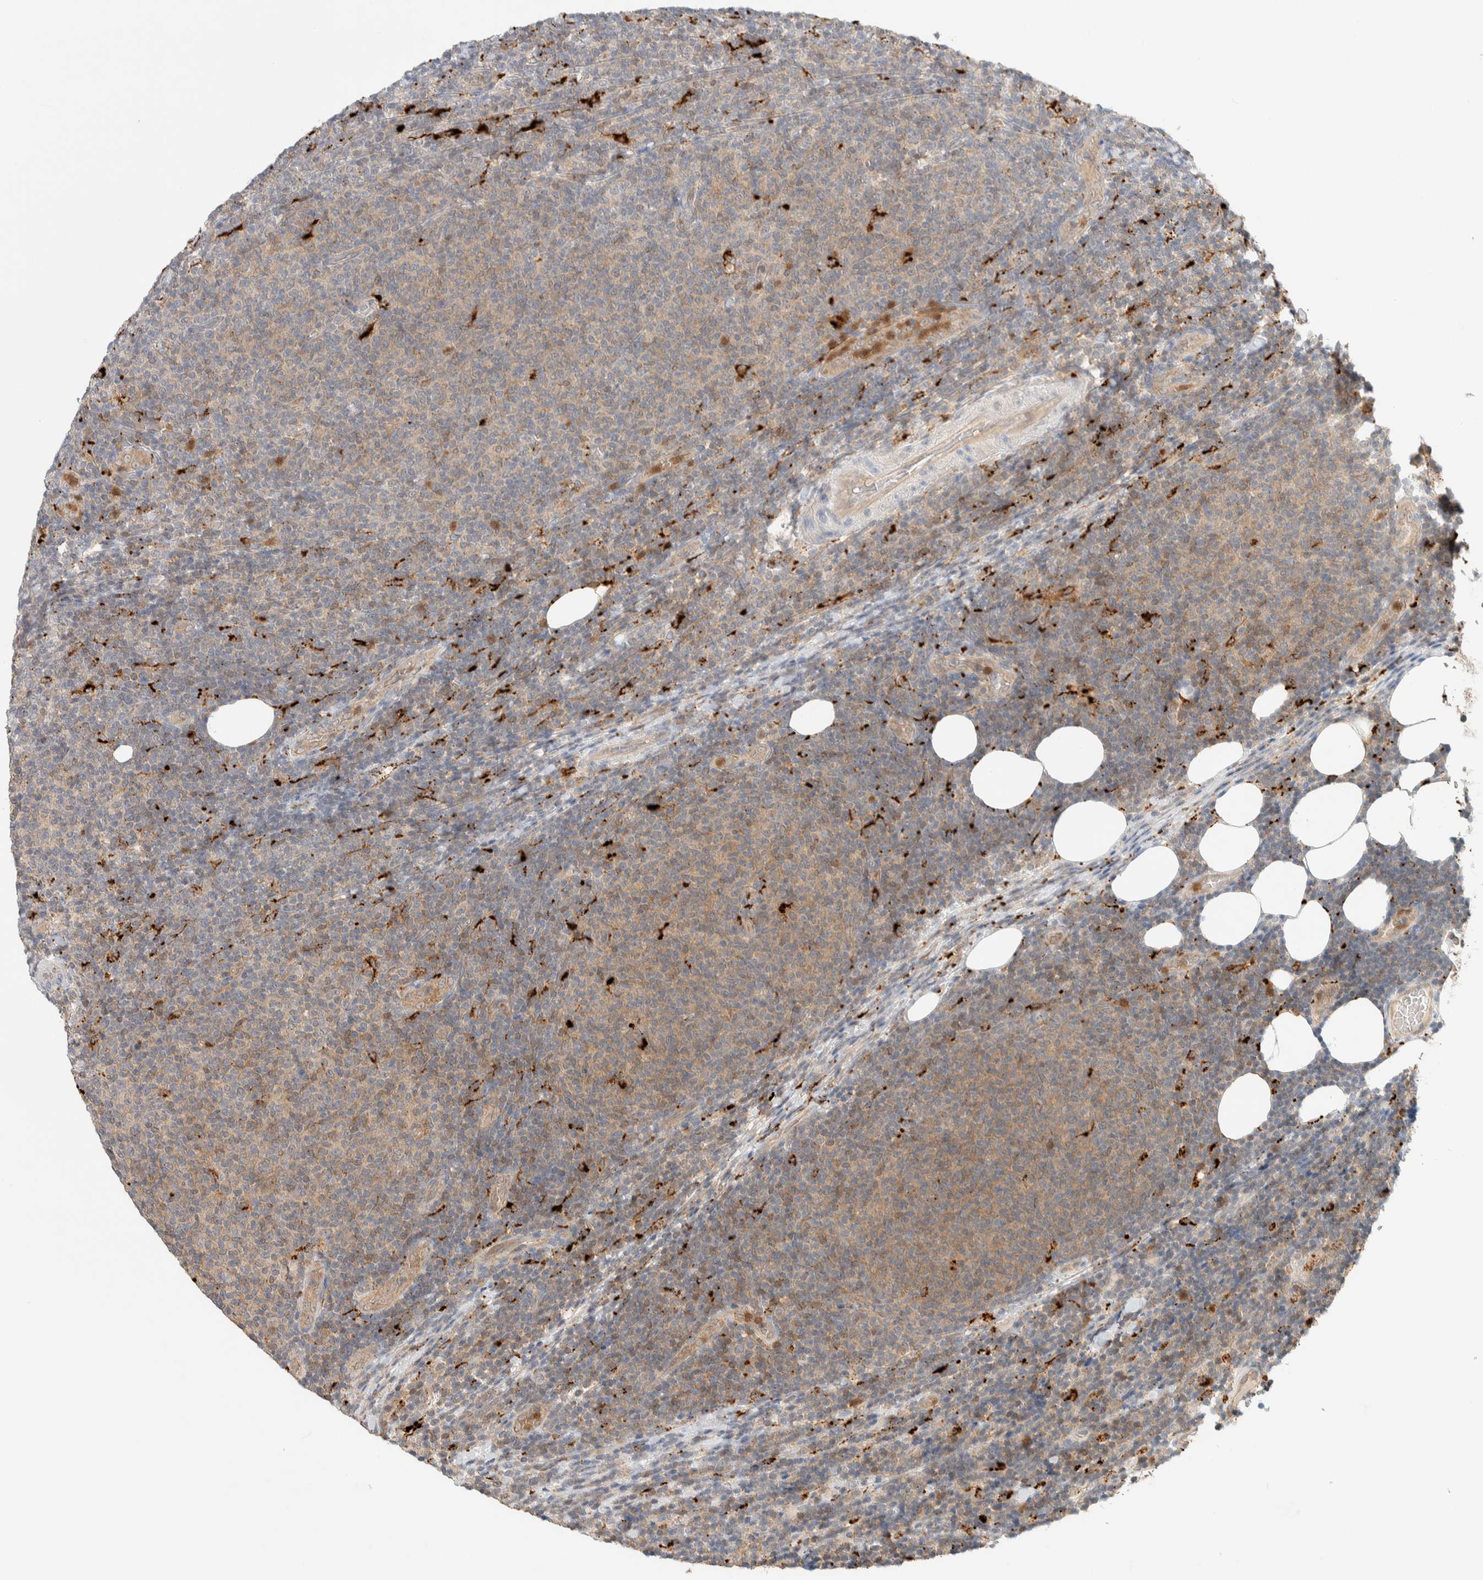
{"staining": {"intensity": "weak", "quantity": "25%-75%", "location": "cytoplasmic/membranous"}, "tissue": "lymphoma", "cell_type": "Tumor cells", "image_type": "cancer", "snomed": [{"axis": "morphology", "description": "Malignant lymphoma, non-Hodgkin's type, Low grade"}, {"axis": "topography", "description": "Lymph node"}], "caption": "This is an image of immunohistochemistry (IHC) staining of malignant lymphoma, non-Hodgkin's type (low-grade), which shows weak staining in the cytoplasmic/membranous of tumor cells.", "gene": "GCLM", "patient": {"sex": "male", "age": 66}}